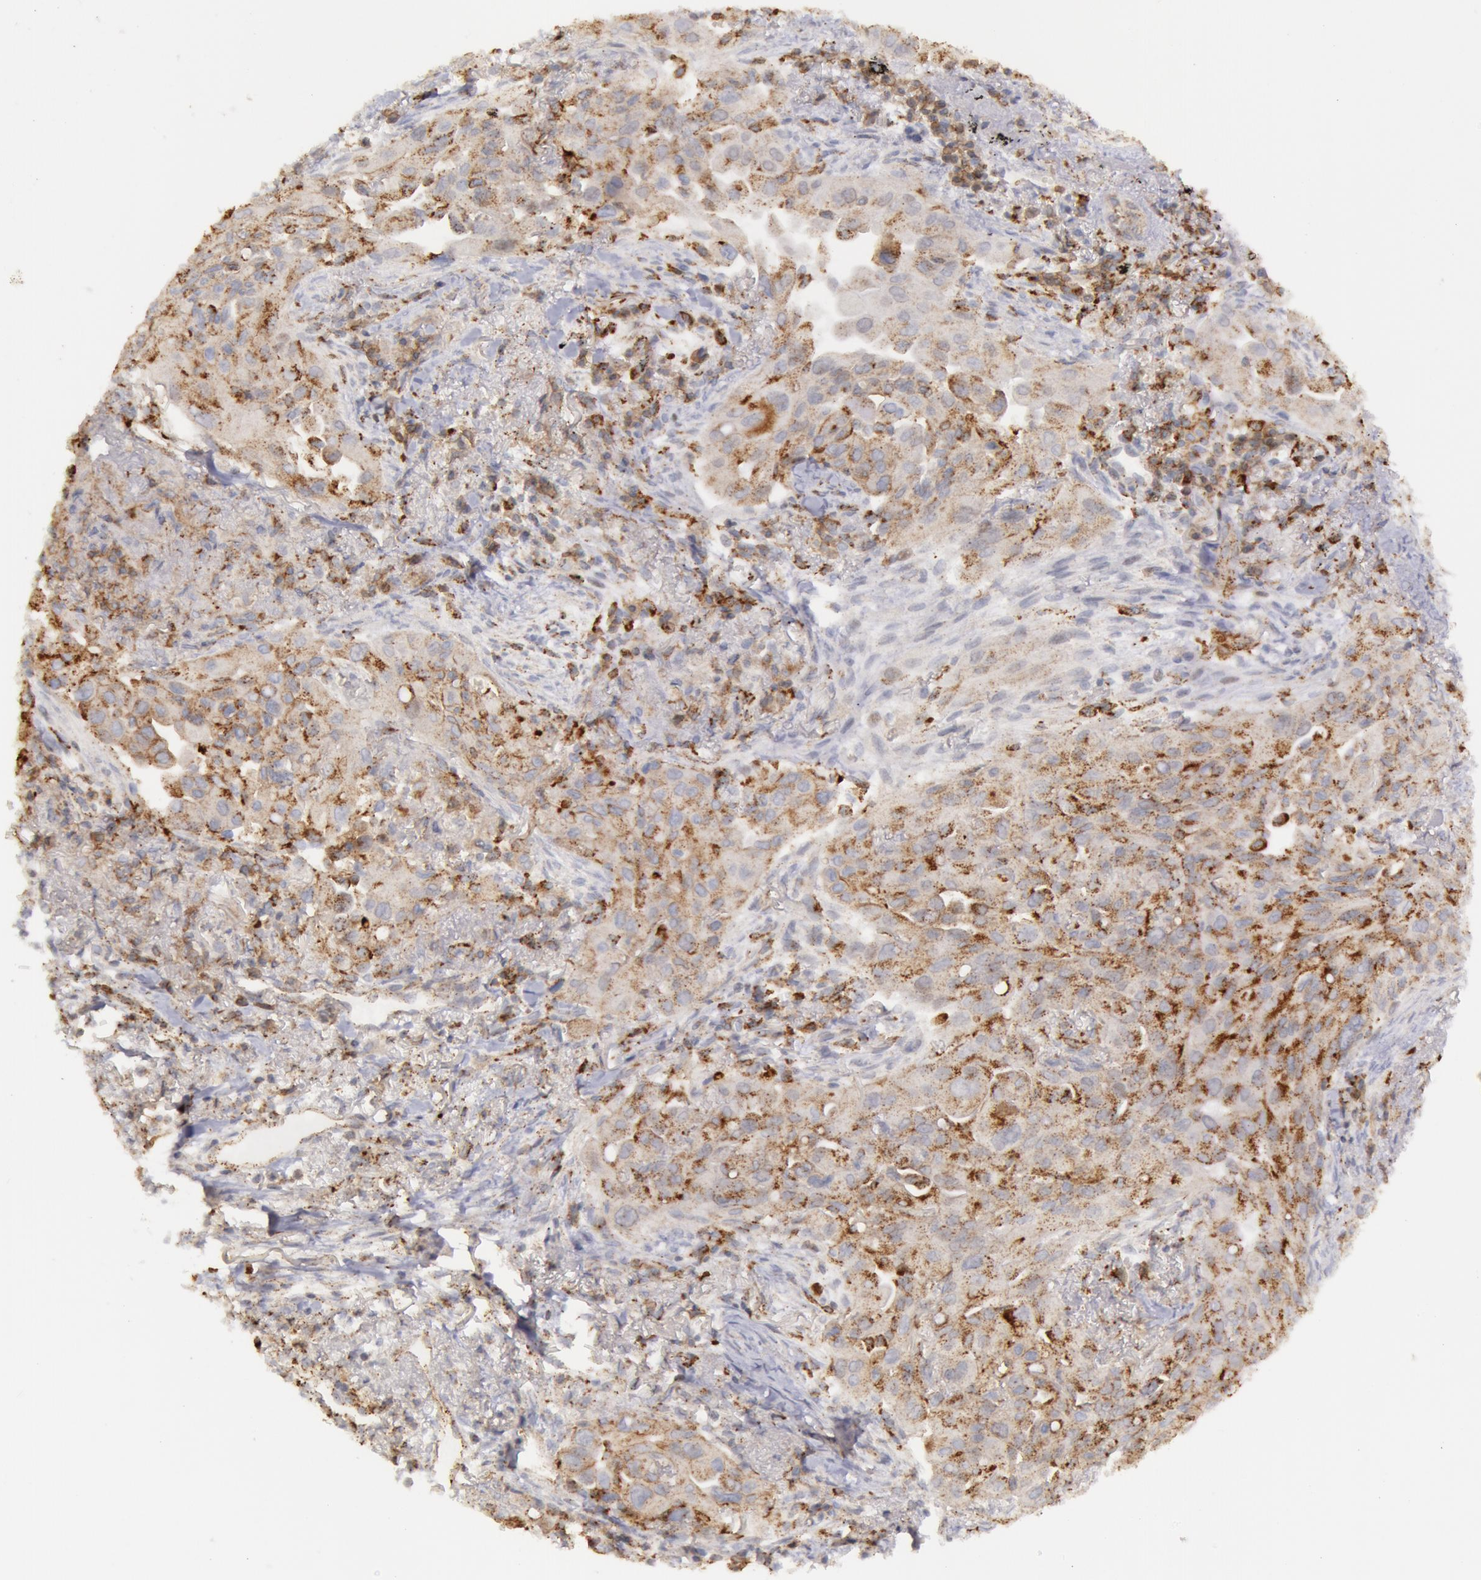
{"staining": {"intensity": "moderate", "quantity": ">75%", "location": "cytoplasmic/membranous"}, "tissue": "lung cancer", "cell_type": "Tumor cells", "image_type": "cancer", "snomed": [{"axis": "morphology", "description": "Adenocarcinoma, NOS"}, {"axis": "topography", "description": "Lung"}], "caption": "Human lung adenocarcinoma stained for a protein (brown) displays moderate cytoplasmic/membranous positive expression in about >75% of tumor cells.", "gene": "FLOT2", "patient": {"sex": "male", "age": 68}}